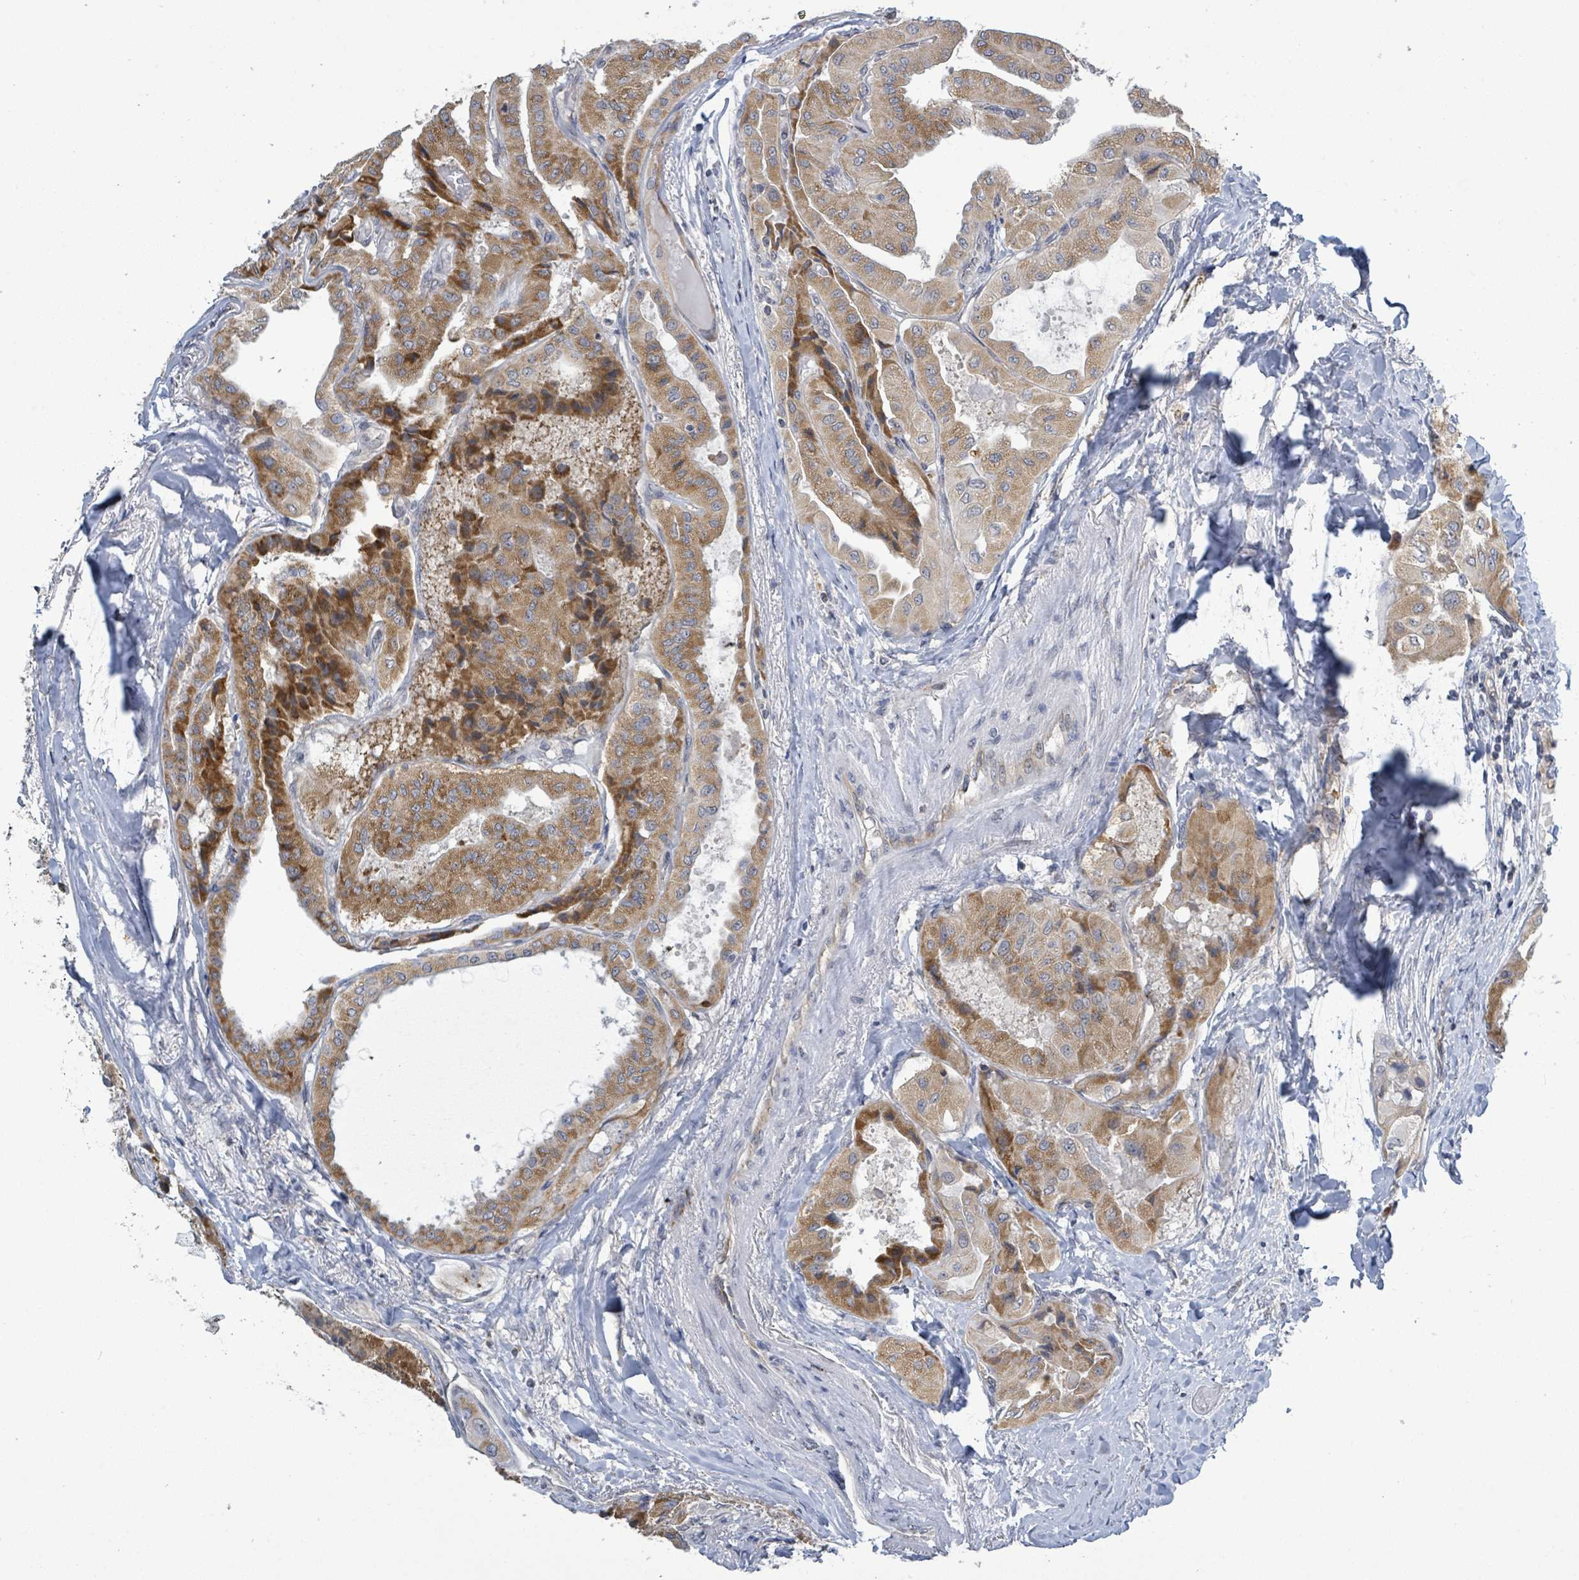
{"staining": {"intensity": "strong", "quantity": ">75%", "location": "cytoplasmic/membranous"}, "tissue": "thyroid cancer", "cell_type": "Tumor cells", "image_type": "cancer", "snomed": [{"axis": "morphology", "description": "Normal tissue, NOS"}, {"axis": "morphology", "description": "Papillary adenocarcinoma, NOS"}, {"axis": "topography", "description": "Thyroid gland"}], "caption": "There is high levels of strong cytoplasmic/membranous expression in tumor cells of thyroid cancer (papillary adenocarcinoma), as demonstrated by immunohistochemical staining (brown color).", "gene": "COQ10B", "patient": {"sex": "female", "age": 59}}